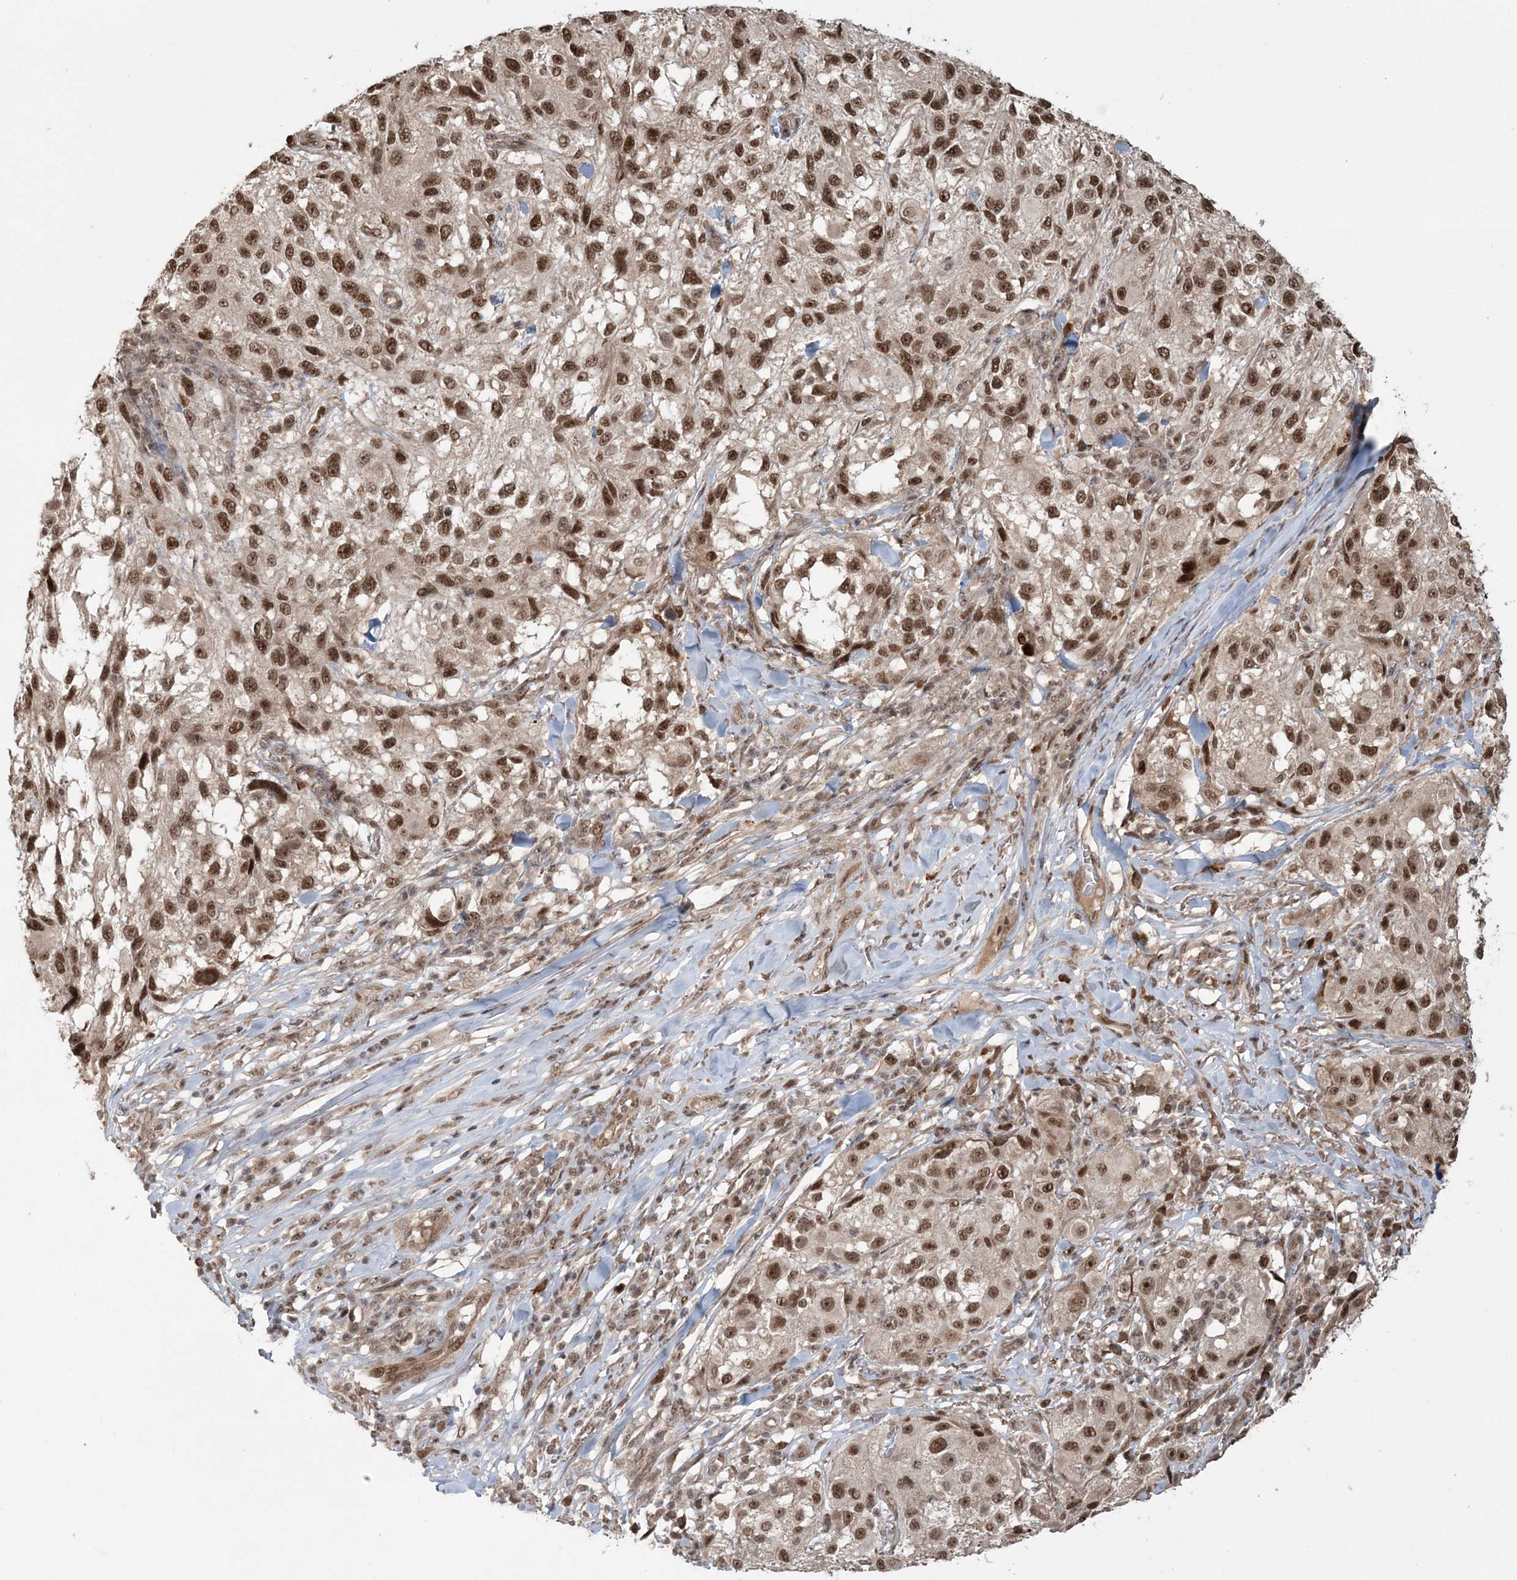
{"staining": {"intensity": "moderate", "quantity": ">75%", "location": "nuclear"}, "tissue": "melanoma", "cell_type": "Tumor cells", "image_type": "cancer", "snomed": [{"axis": "morphology", "description": "Necrosis, NOS"}, {"axis": "morphology", "description": "Malignant melanoma, NOS"}, {"axis": "topography", "description": "Skin"}], "caption": "IHC image of neoplastic tissue: melanoma stained using immunohistochemistry (IHC) reveals medium levels of moderate protein expression localized specifically in the nuclear of tumor cells, appearing as a nuclear brown color.", "gene": "EPB41L4A", "patient": {"sex": "female", "age": 87}}